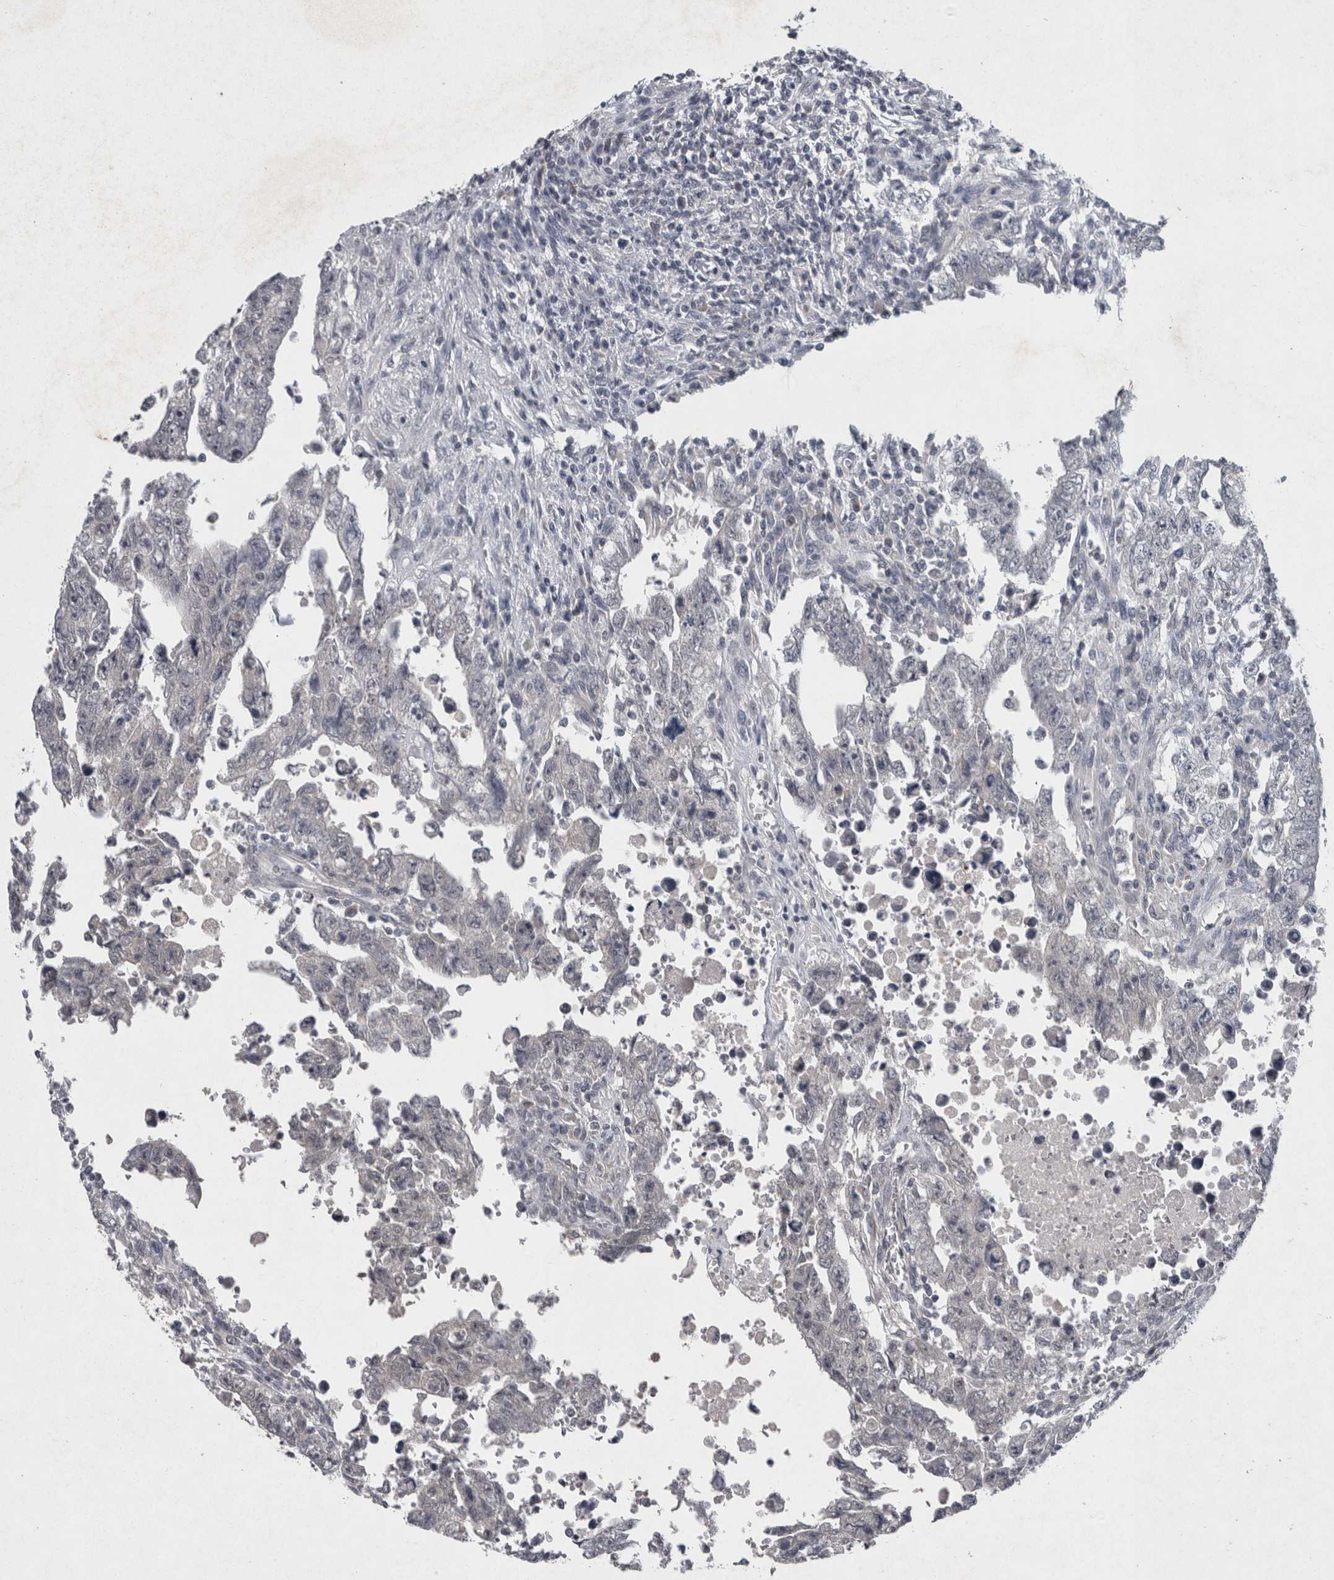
{"staining": {"intensity": "negative", "quantity": "none", "location": "none"}, "tissue": "testis cancer", "cell_type": "Tumor cells", "image_type": "cancer", "snomed": [{"axis": "morphology", "description": "Carcinoma, Embryonal, NOS"}, {"axis": "topography", "description": "Testis"}], "caption": "Human embryonal carcinoma (testis) stained for a protein using immunohistochemistry (IHC) demonstrates no expression in tumor cells.", "gene": "WNT7A", "patient": {"sex": "male", "age": 28}}